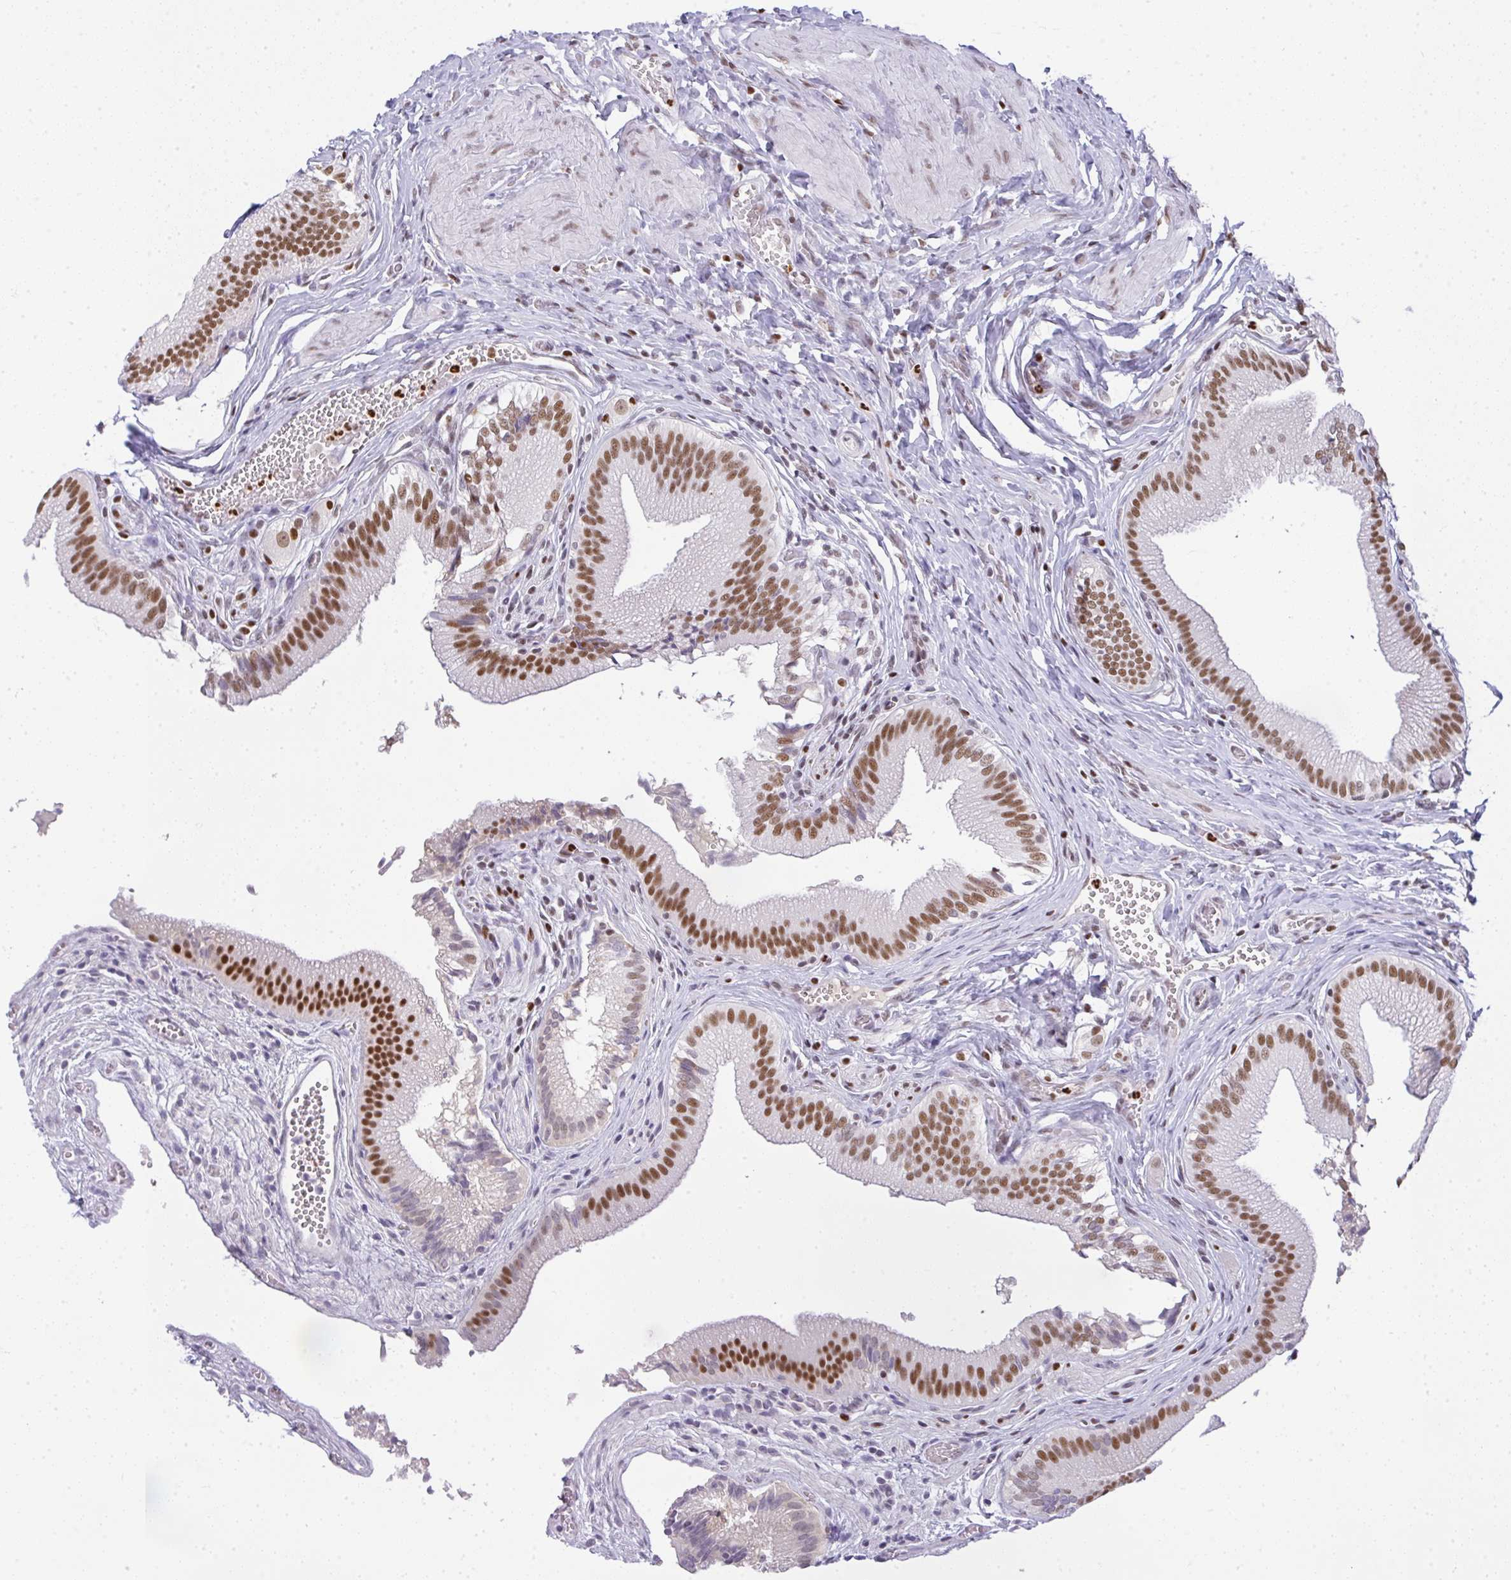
{"staining": {"intensity": "moderate", "quantity": ">75%", "location": "nuclear"}, "tissue": "gallbladder", "cell_type": "Glandular cells", "image_type": "normal", "snomed": [{"axis": "morphology", "description": "Normal tissue, NOS"}, {"axis": "topography", "description": "Gallbladder"}, {"axis": "topography", "description": "Peripheral nerve tissue"}], "caption": "Moderate nuclear protein staining is appreciated in approximately >75% of glandular cells in gallbladder. The protein is stained brown, and the nuclei are stained in blue (DAB (3,3'-diaminobenzidine) IHC with brightfield microscopy, high magnification).", "gene": "BBX", "patient": {"sex": "male", "age": 17}}